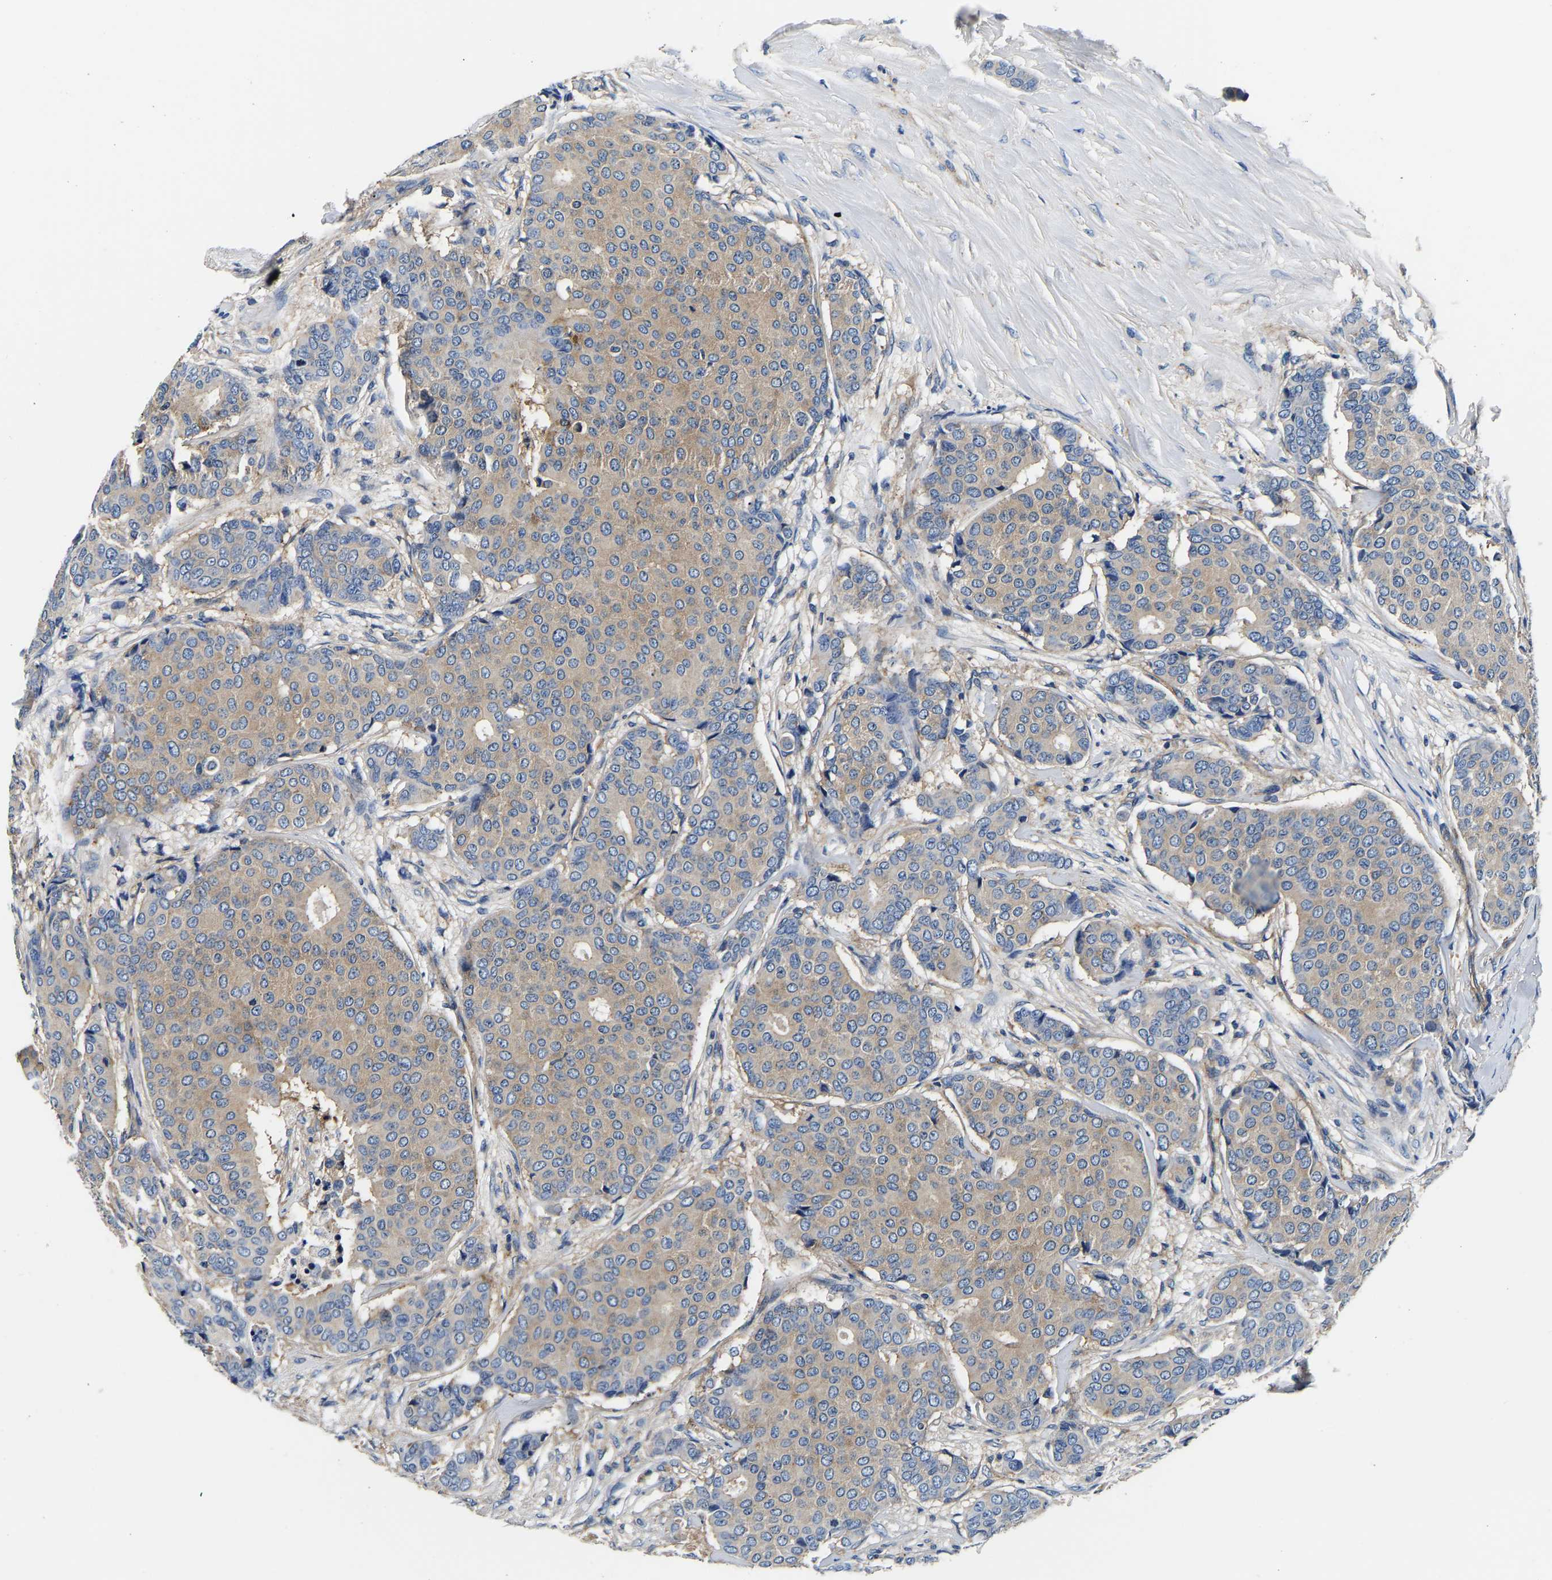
{"staining": {"intensity": "weak", "quantity": ">75%", "location": "cytoplasmic/membranous"}, "tissue": "breast cancer", "cell_type": "Tumor cells", "image_type": "cancer", "snomed": [{"axis": "morphology", "description": "Duct carcinoma"}, {"axis": "topography", "description": "Breast"}], "caption": "Tumor cells reveal weak cytoplasmic/membranous staining in approximately >75% of cells in breast infiltrating ductal carcinoma.", "gene": "SH3GLB1", "patient": {"sex": "female", "age": 75}}